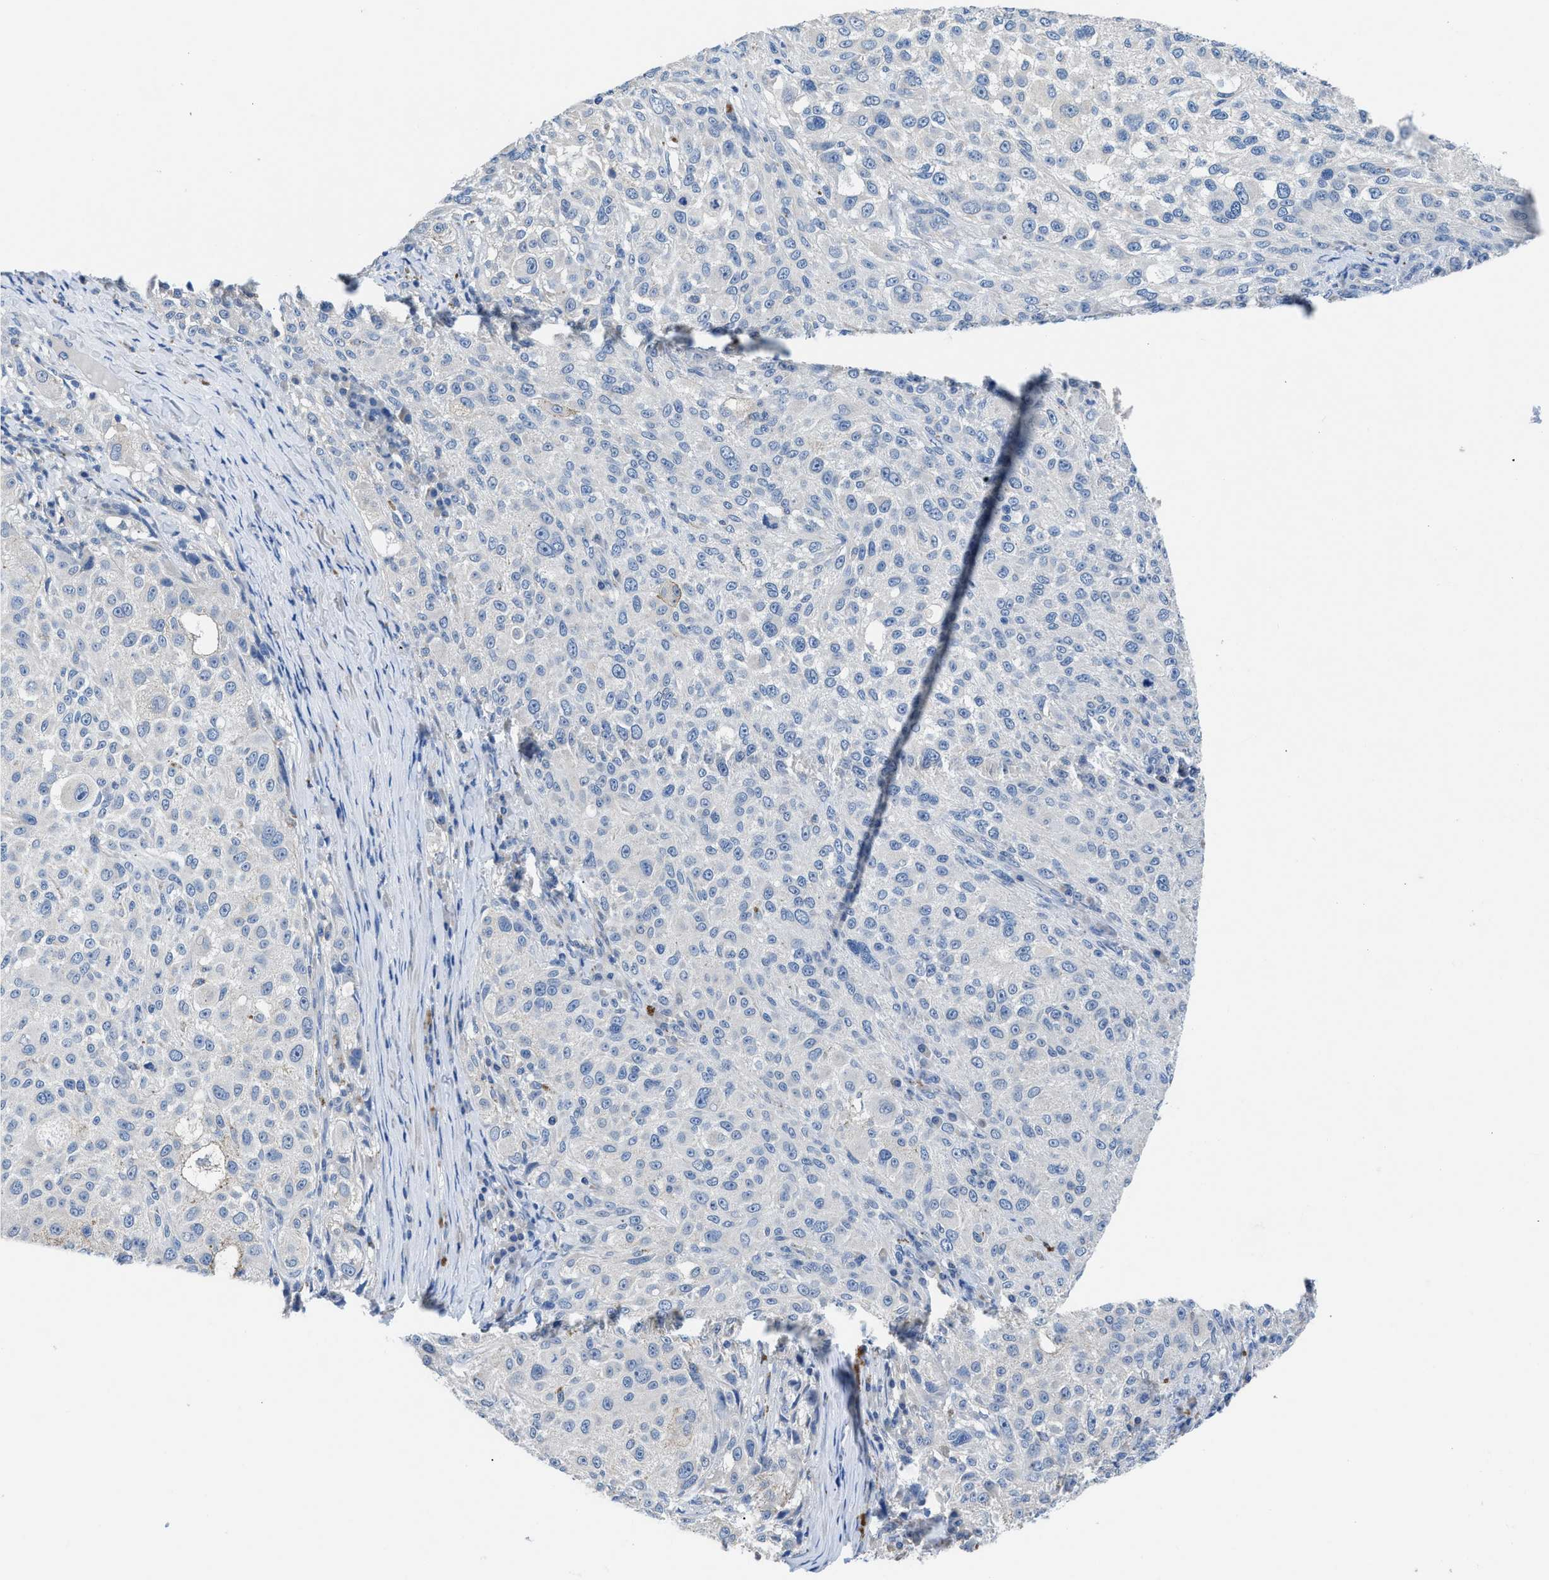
{"staining": {"intensity": "negative", "quantity": "none", "location": "none"}, "tissue": "melanoma", "cell_type": "Tumor cells", "image_type": "cancer", "snomed": [{"axis": "morphology", "description": "Necrosis, NOS"}, {"axis": "morphology", "description": "Malignant melanoma, NOS"}, {"axis": "topography", "description": "Skin"}], "caption": "Immunohistochemical staining of human malignant melanoma demonstrates no significant positivity in tumor cells.", "gene": "SLC10A6", "patient": {"sex": "female", "age": 87}}